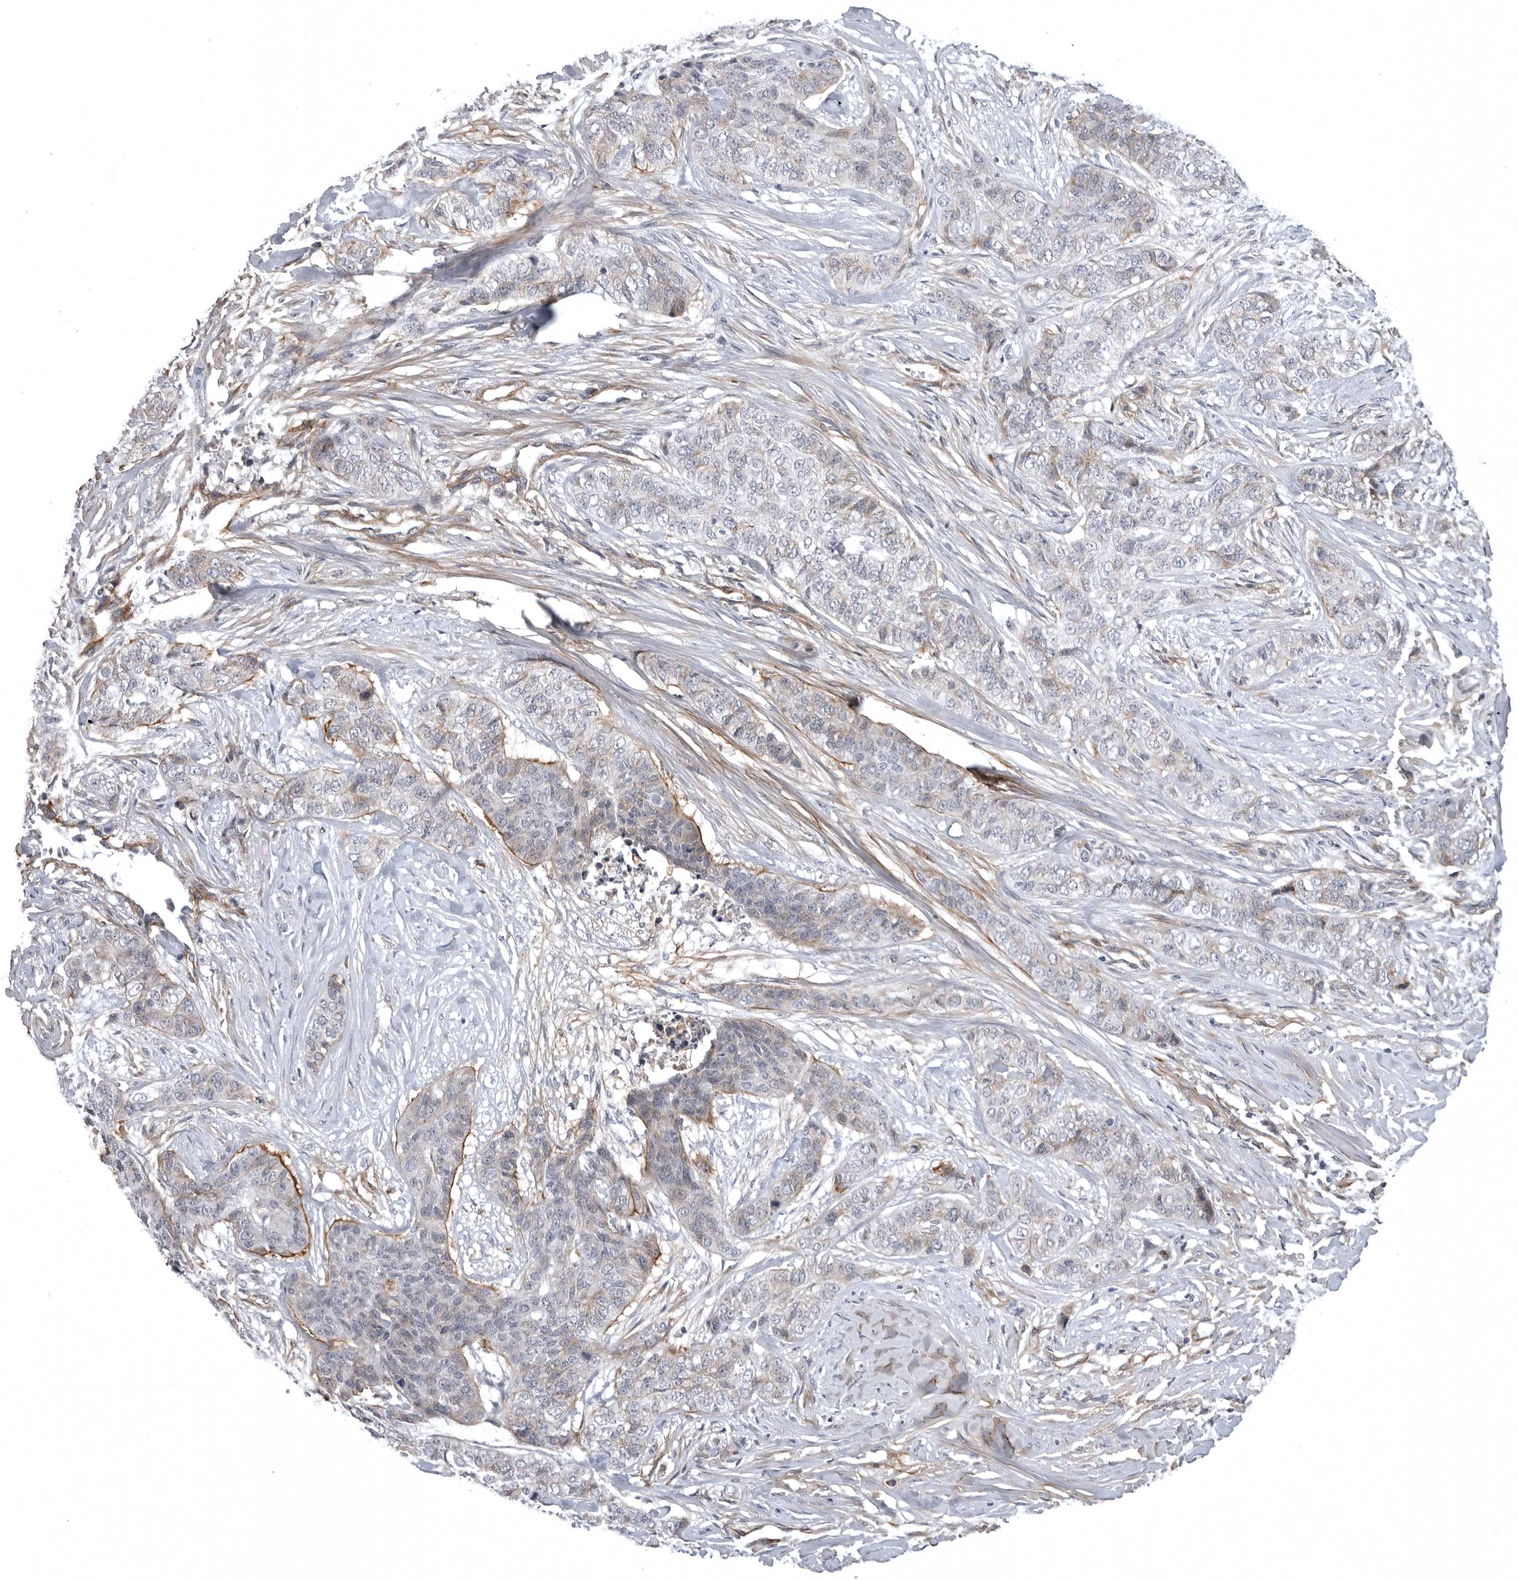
{"staining": {"intensity": "moderate", "quantity": "<25%", "location": "cytoplasmic/membranous"}, "tissue": "skin cancer", "cell_type": "Tumor cells", "image_type": "cancer", "snomed": [{"axis": "morphology", "description": "Basal cell carcinoma"}, {"axis": "topography", "description": "Skin"}], "caption": "This is an image of immunohistochemistry (IHC) staining of skin cancer (basal cell carcinoma), which shows moderate staining in the cytoplasmic/membranous of tumor cells.", "gene": "ARL5A", "patient": {"sex": "female", "age": 64}}